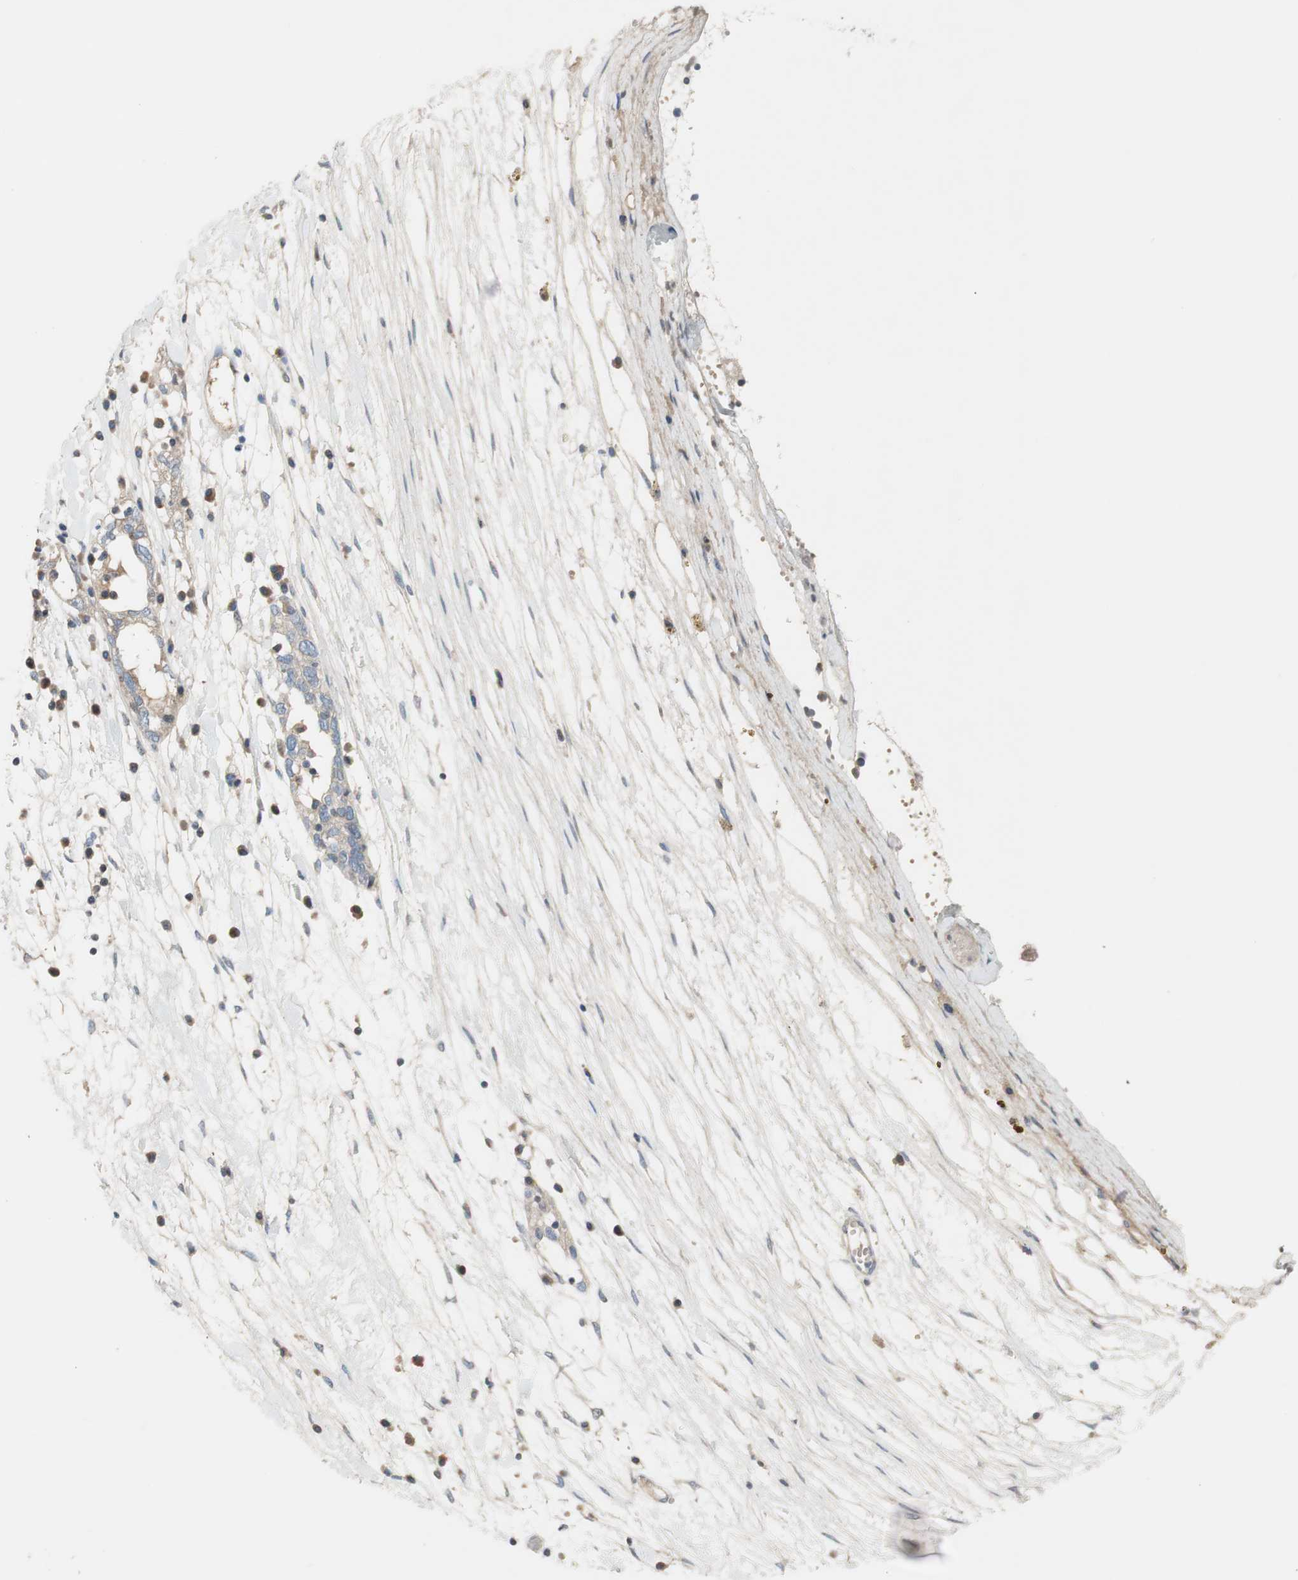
{"staining": {"intensity": "negative", "quantity": "none", "location": "none"}, "tissue": "ovarian cancer", "cell_type": "Tumor cells", "image_type": "cancer", "snomed": [{"axis": "morphology", "description": "Cystadenocarcinoma, serous, NOS"}, {"axis": "topography", "description": "Ovary"}], "caption": "IHC histopathology image of serous cystadenocarcinoma (ovarian) stained for a protein (brown), which exhibits no expression in tumor cells. (DAB immunohistochemistry with hematoxylin counter stain).", "gene": "TACR3", "patient": {"sex": "female", "age": 71}}